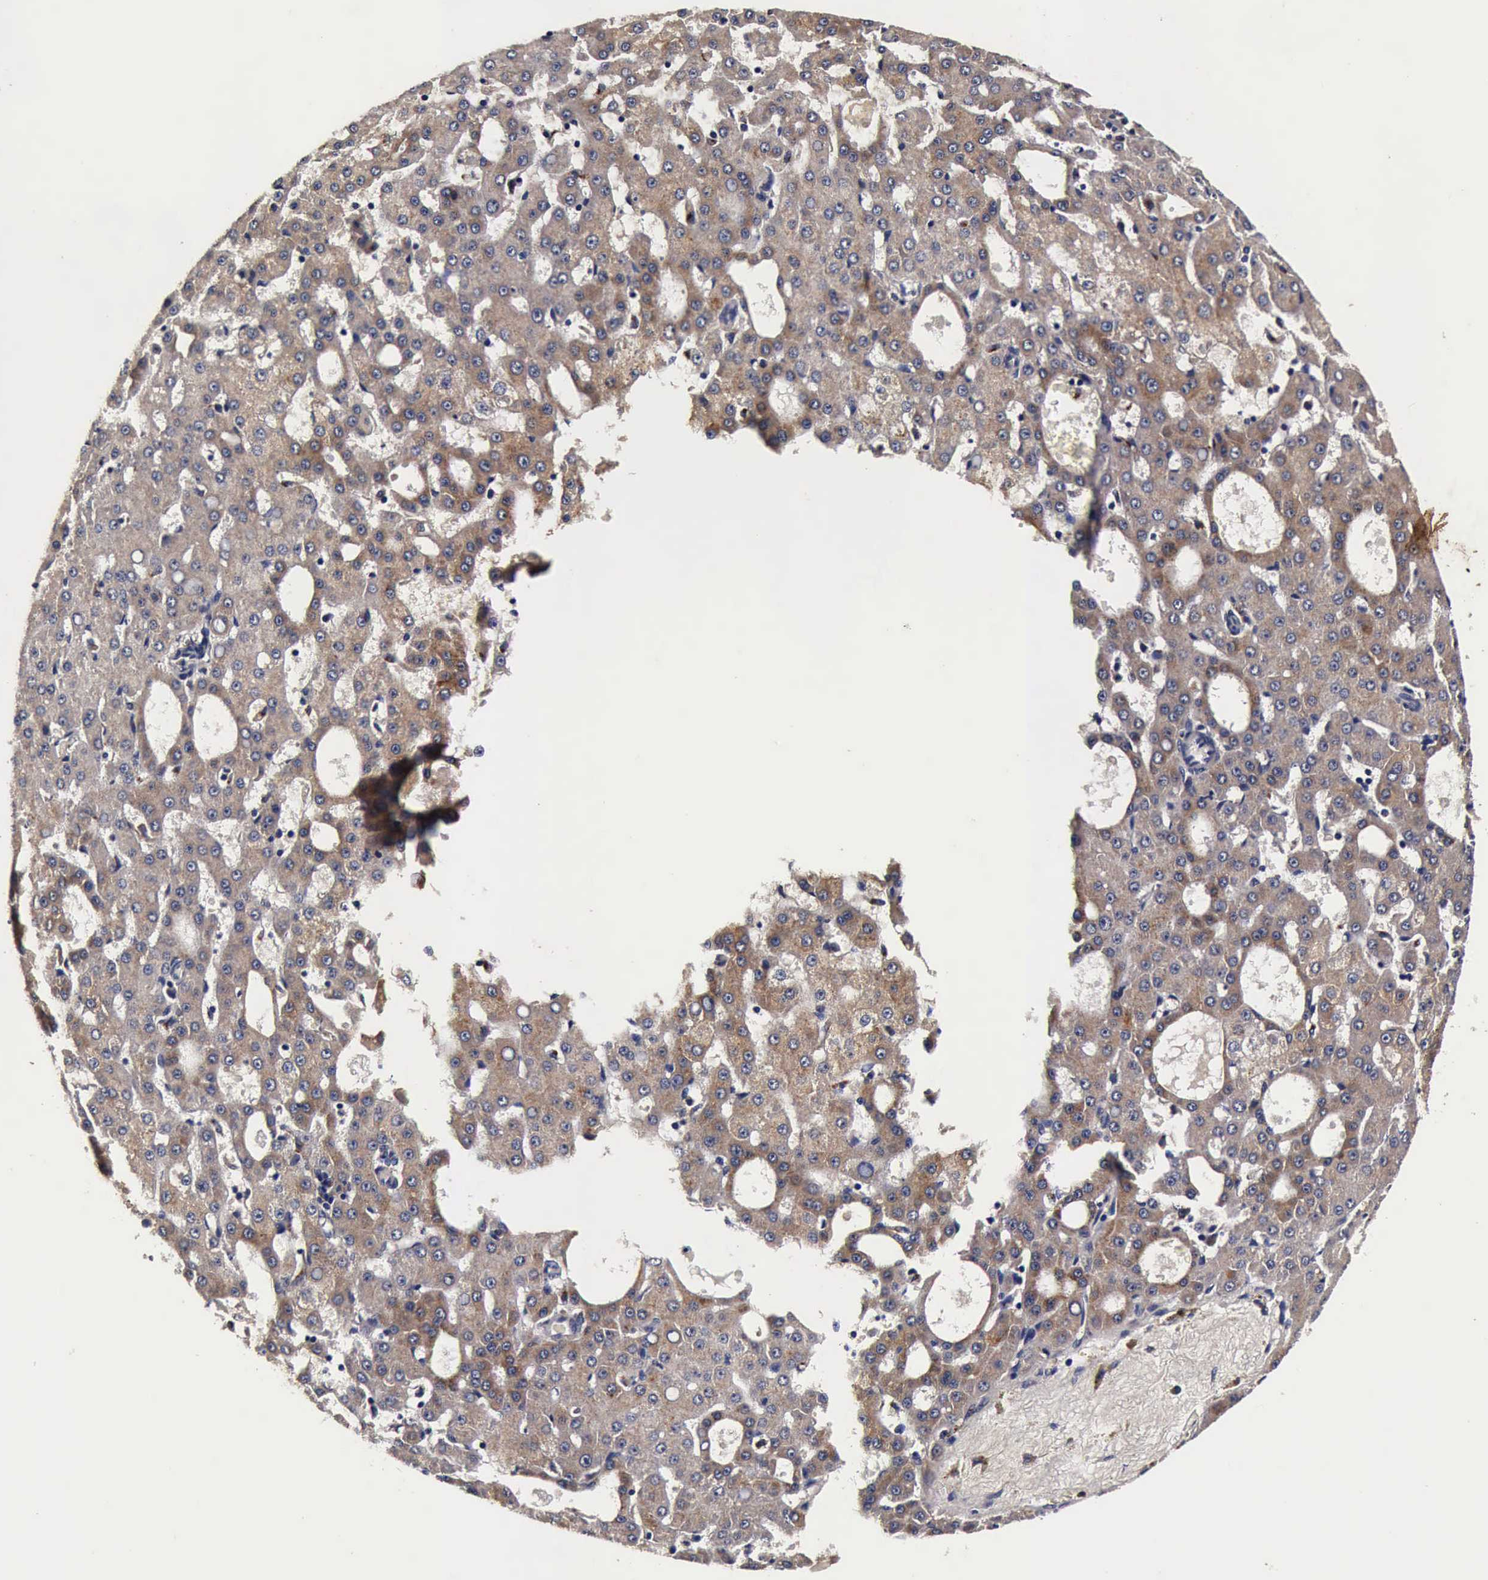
{"staining": {"intensity": "moderate", "quantity": ">75%", "location": "cytoplasmic/membranous"}, "tissue": "liver cancer", "cell_type": "Tumor cells", "image_type": "cancer", "snomed": [{"axis": "morphology", "description": "Carcinoma, Hepatocellular, NOS"}, {"axis": "topography", "description": "Liver"}], "caption": "The histopathology image exhibits a brown stain indicating the presence of a protein in the cytoplasmic/membranous of tumor cells in hepatocellular carcinoma (liver). The staining is performed using DAB (3,3'-diaminobenzidine) brown chromogen to label protein expression. The nuclei are counter-stained blue using hematoxylin.", "gene": "CST3", "patient": {"sex": "male", "age": 47}}